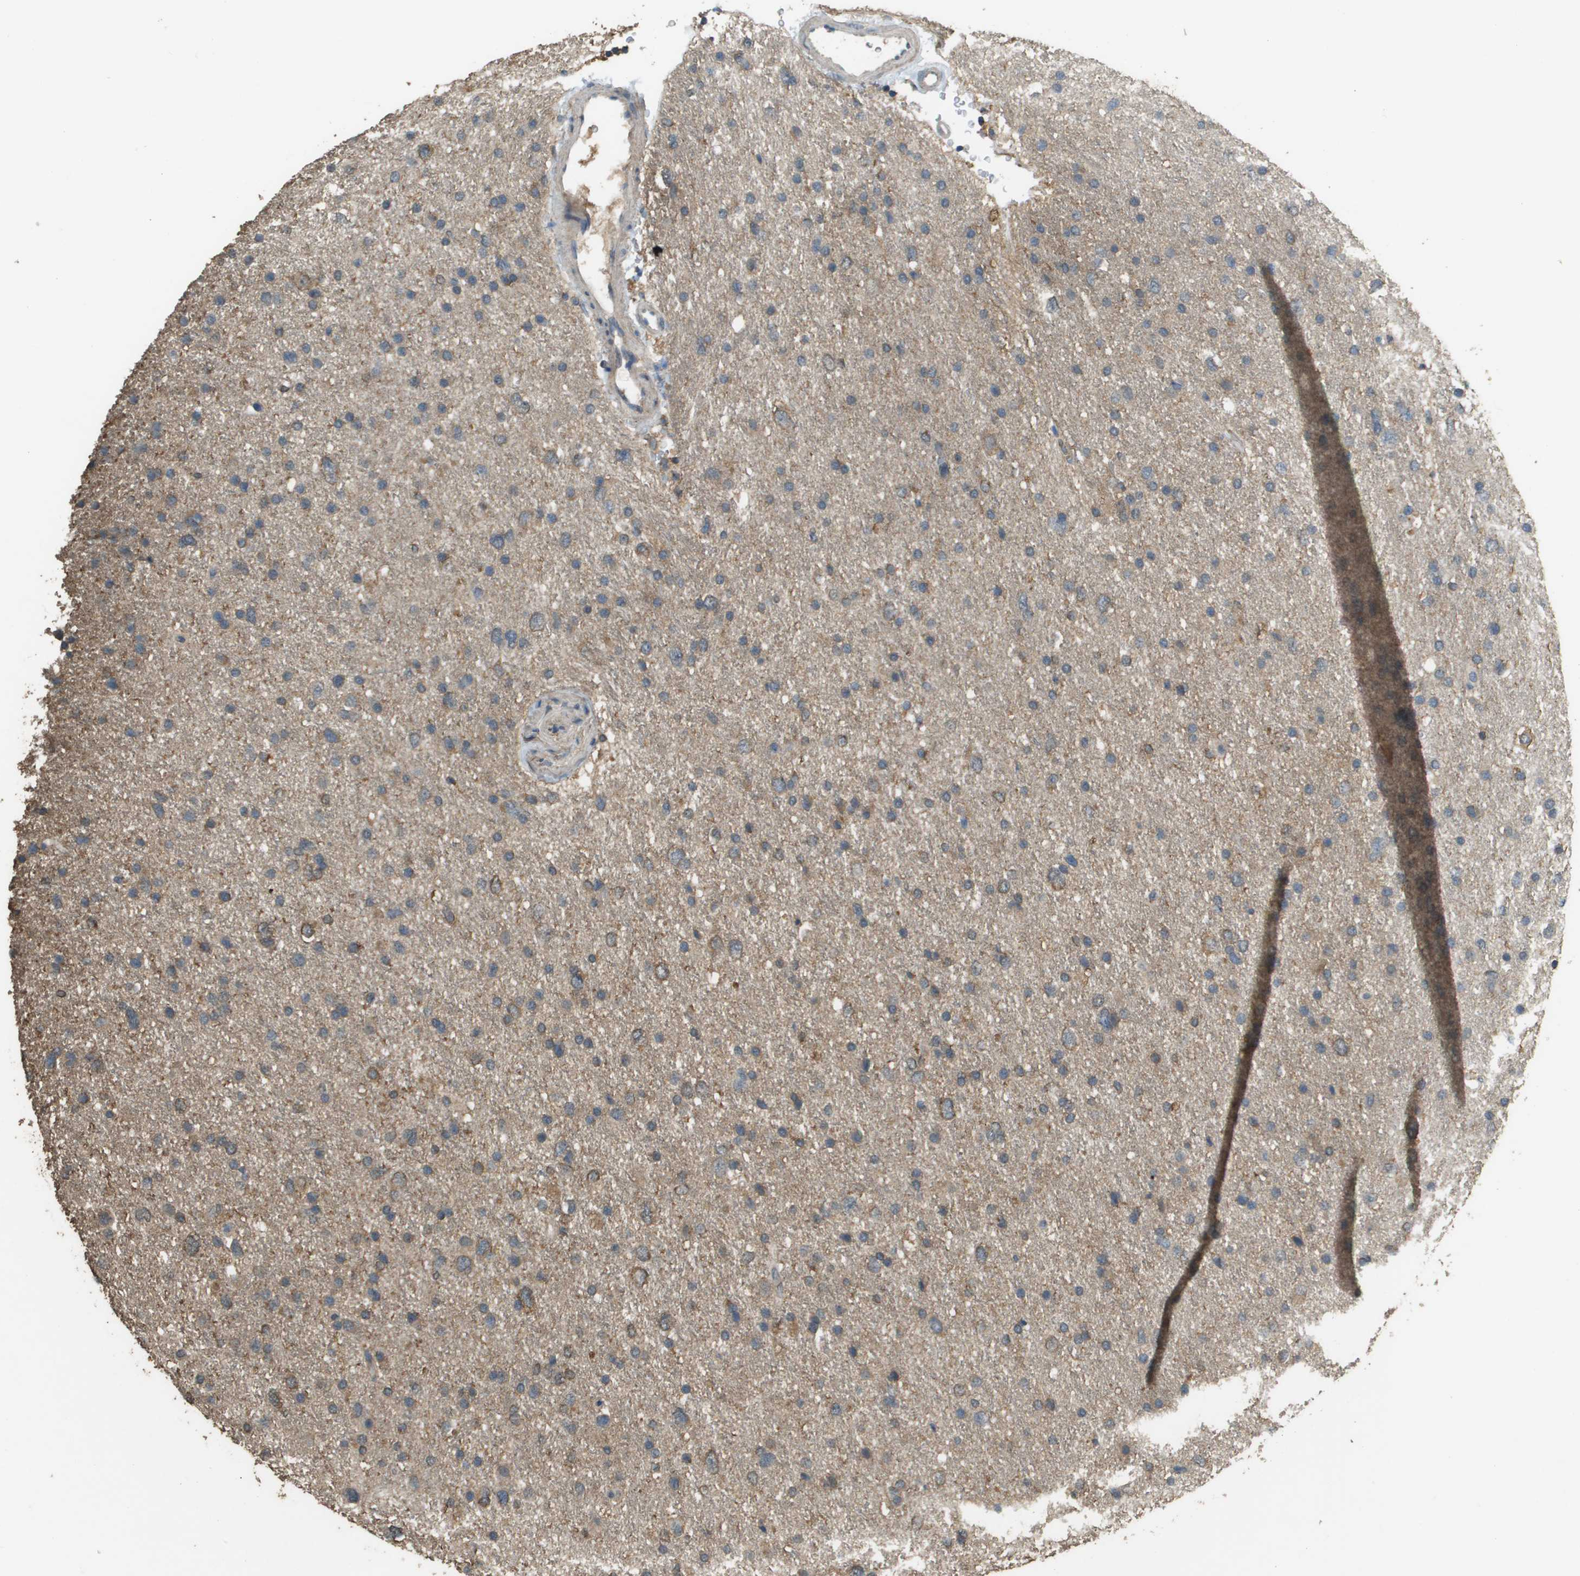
{"staining": {"intensity": "weak", "quantity": ">75%", "location": "cytoplasmic/membranous"}, "tissue": "glioma", "cell_type": "Tumor cells", "image_type": "cancer", "snomed": [{"axis": "morphology", "description": "Glioma, malignant, Low grade"}, {"axis": "topography", "description": "Brain"}], "caption": "This micrograph demonstrates immunohistochemistry staining of glioma, with low weak cytoplasmic/membranous staining in about >75% of tumor cells.", "gene": "MS4A7", "patient": {"sex": "female", "age": 37}}